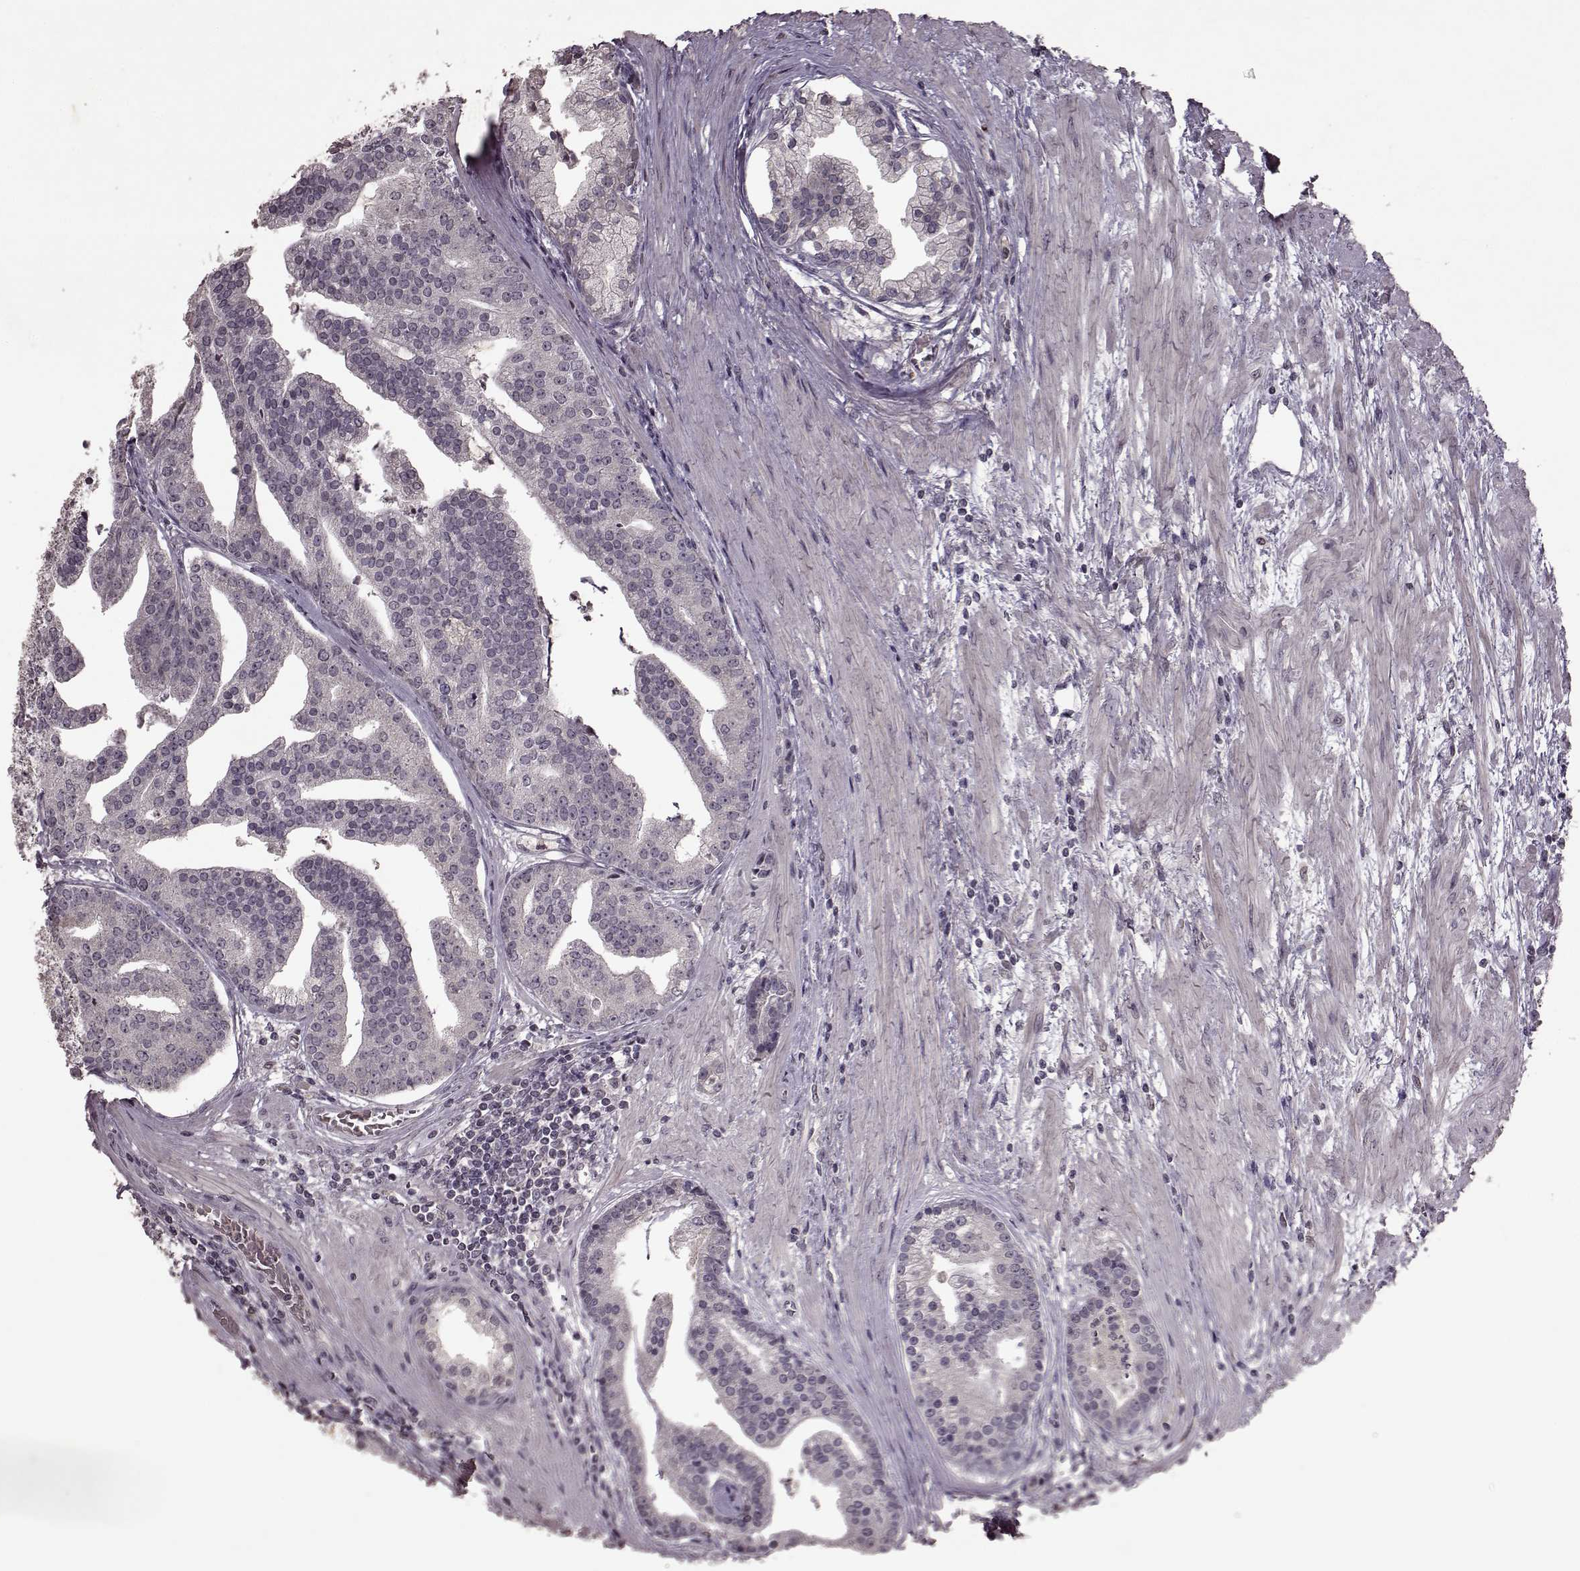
{"staining": {"intensity": "negative", "quantity": "none", "location": "none"}, "tissue": "prostate cancer", "cell_type": "Tumor cells", "image_type": "cancer", "snomed": [{"axis": "morphology", "description": "Adenocarcinoma, NOS"}, {"axis": "topography", "description": "Prostate and seminal vesicle, NOS"}, {"axis": "topography", "description": "Prostate"}], "caption": "A histopathology image of adenocarcinoma (prostate) stained for a protein displays no brown staining in tumor cells. (DAB immunohistochemistry with hematoxylin counter stain).", "gene": "LHB", "patient": {"sex": "male", "age": 44}}